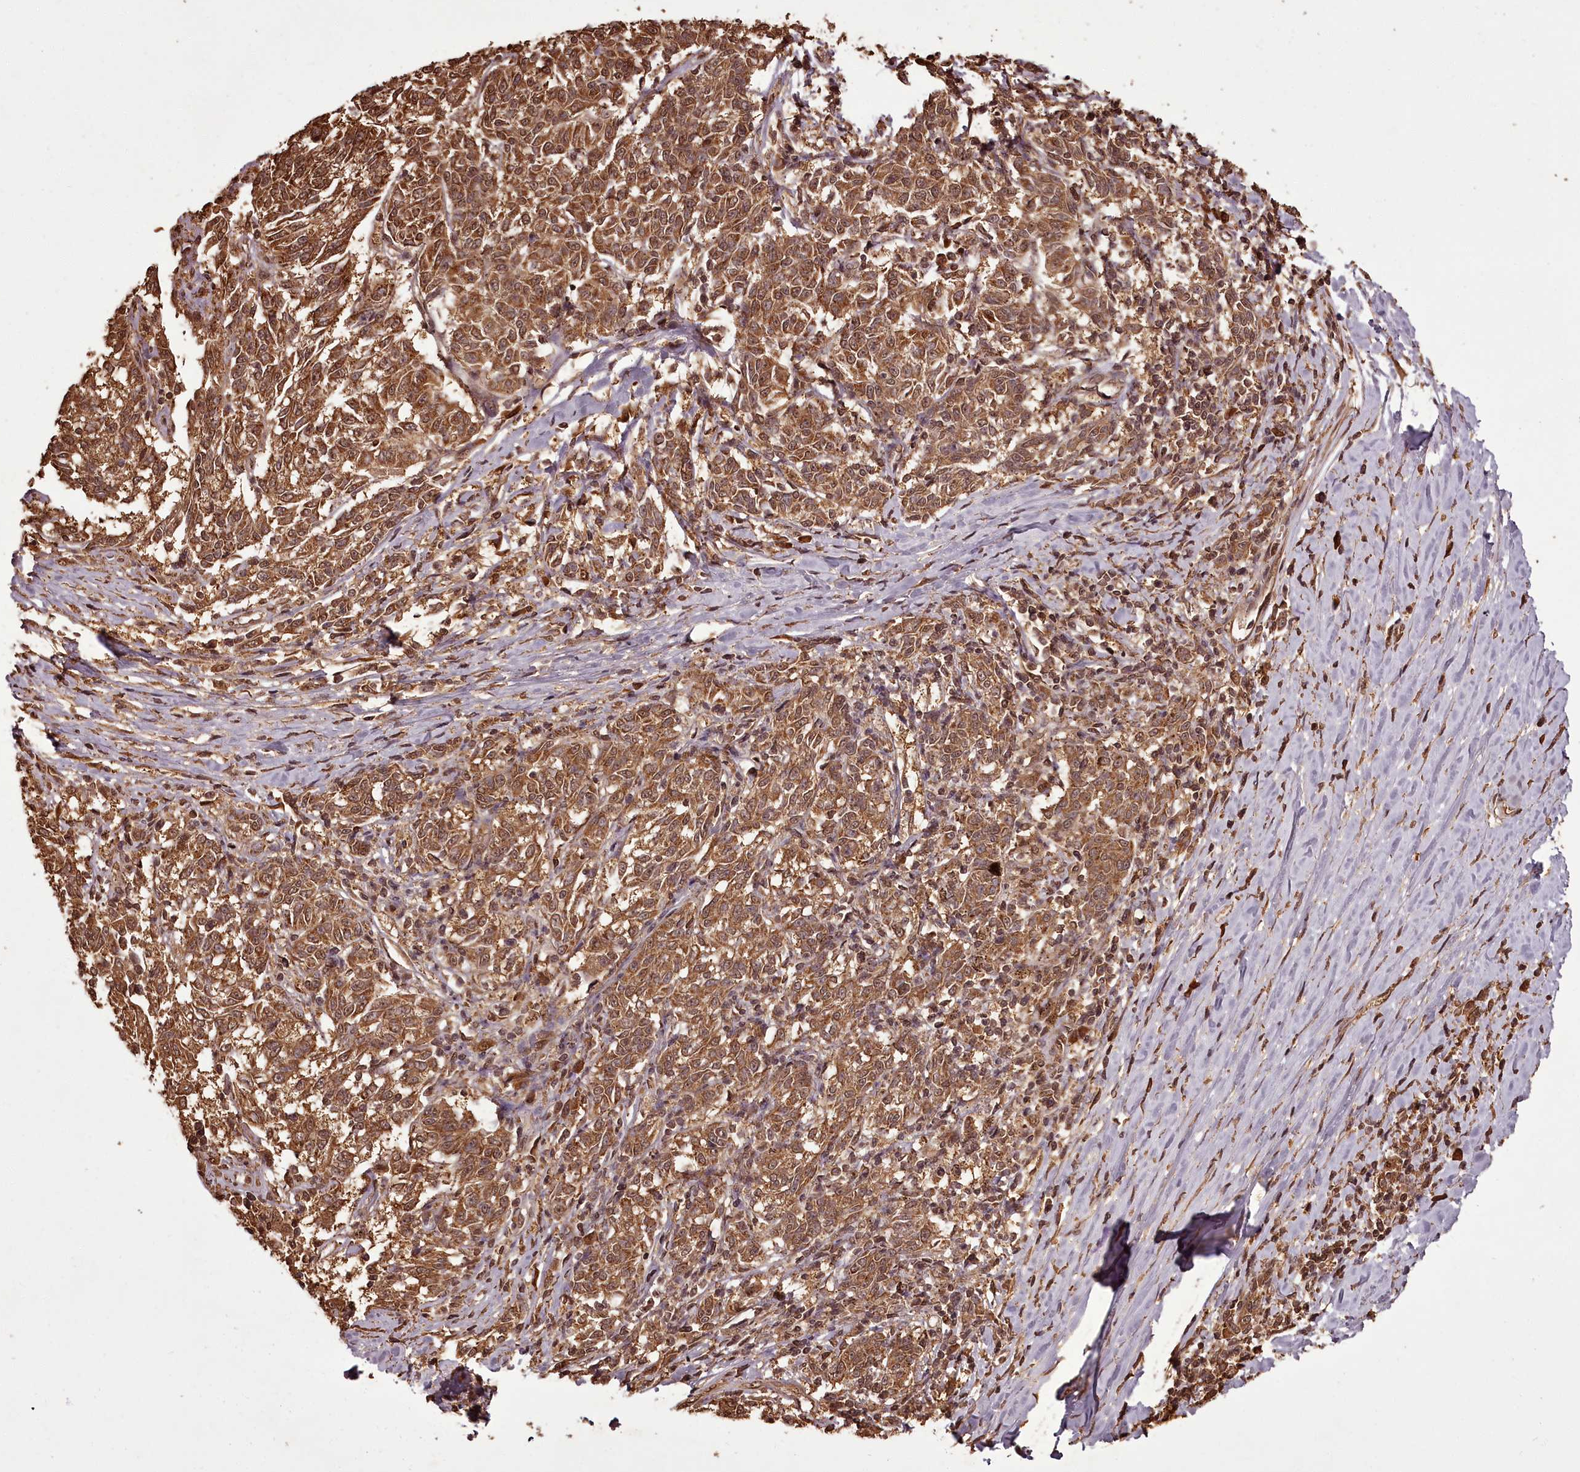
{"staining": {"intensity": "moderate", "quantity": ">75%", "location": "cytoplasmic/membranous"}, "tissue": "melanoma", "cell_type": "Tumor cells", "image_type": "cancer", "snomed": [{"axis": "morphology", "description": "Malignant melanoma, NOS"}, {"axis": "topography", "description": "Skin"}], "caption": "Protein staining demonstrates moderate cytoplasmic/membranous staining in approximately >75% of tumor cells in melanoma.", "gene": "NPRL2", "patient": {"sex": "female", "age": 72}}